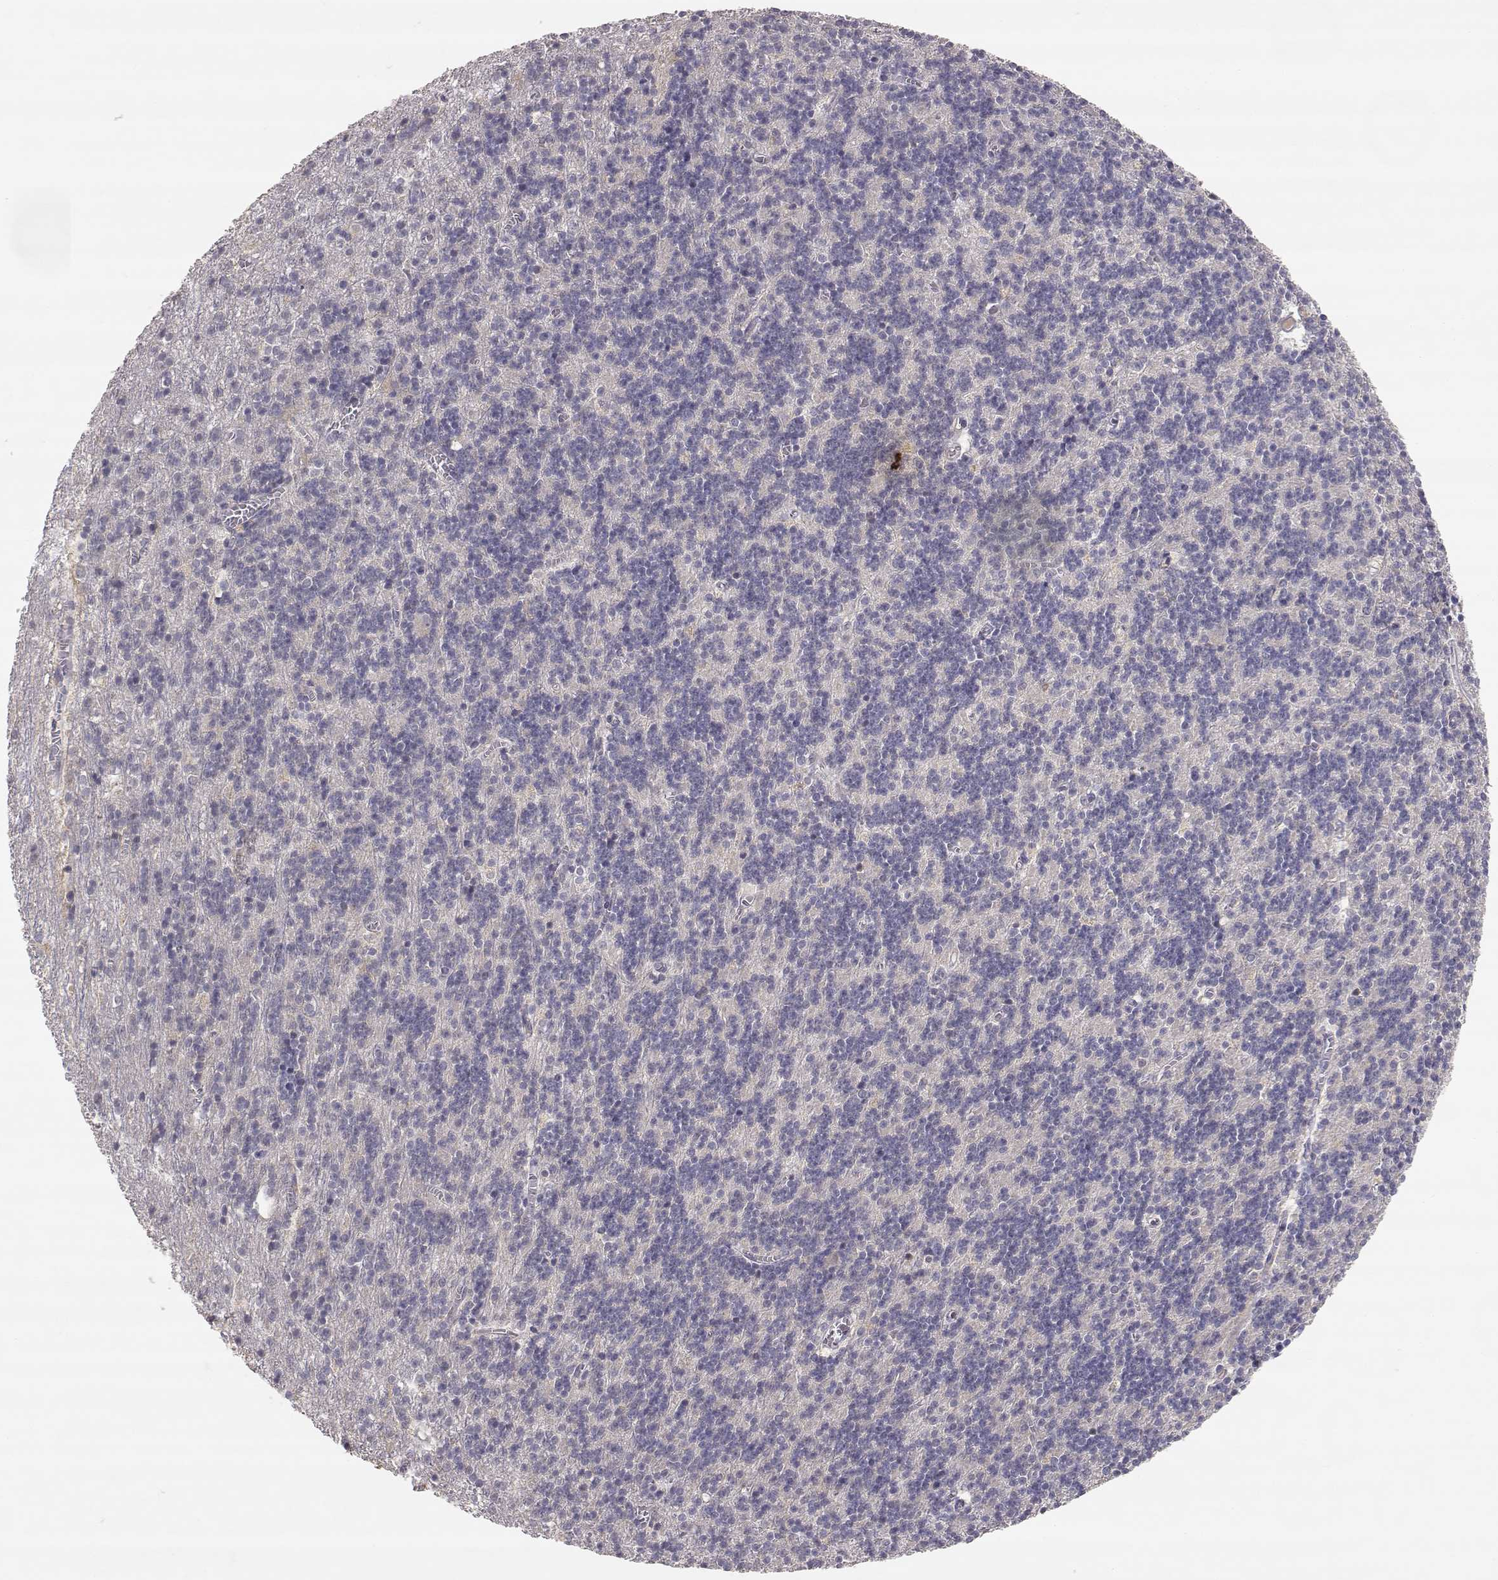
{"staining": {"intensity": "negative", "quantity": "none", "location": "none"}, "tissue": "cerebellum", "cell_type": "Cells in granular layer", "image_type": "normal", "snomed": [{"axis": "morphology", "description": "Normal tissue, NOS"}, {"axis": "topography", "description": "Cerebellum"}], "caption": "A high-resolution photomicrograph shows immunohistochemistry staining of unremarkable cerebellum, which exhibits no significant expression in cells in granular layer. (DAB (3,3'-diaminobenzidine) immunohistochemistry (IHC) with hematoxylin counter stain).", "gene": "RAD51", "patient": {"sex": "male", "age": 70}}